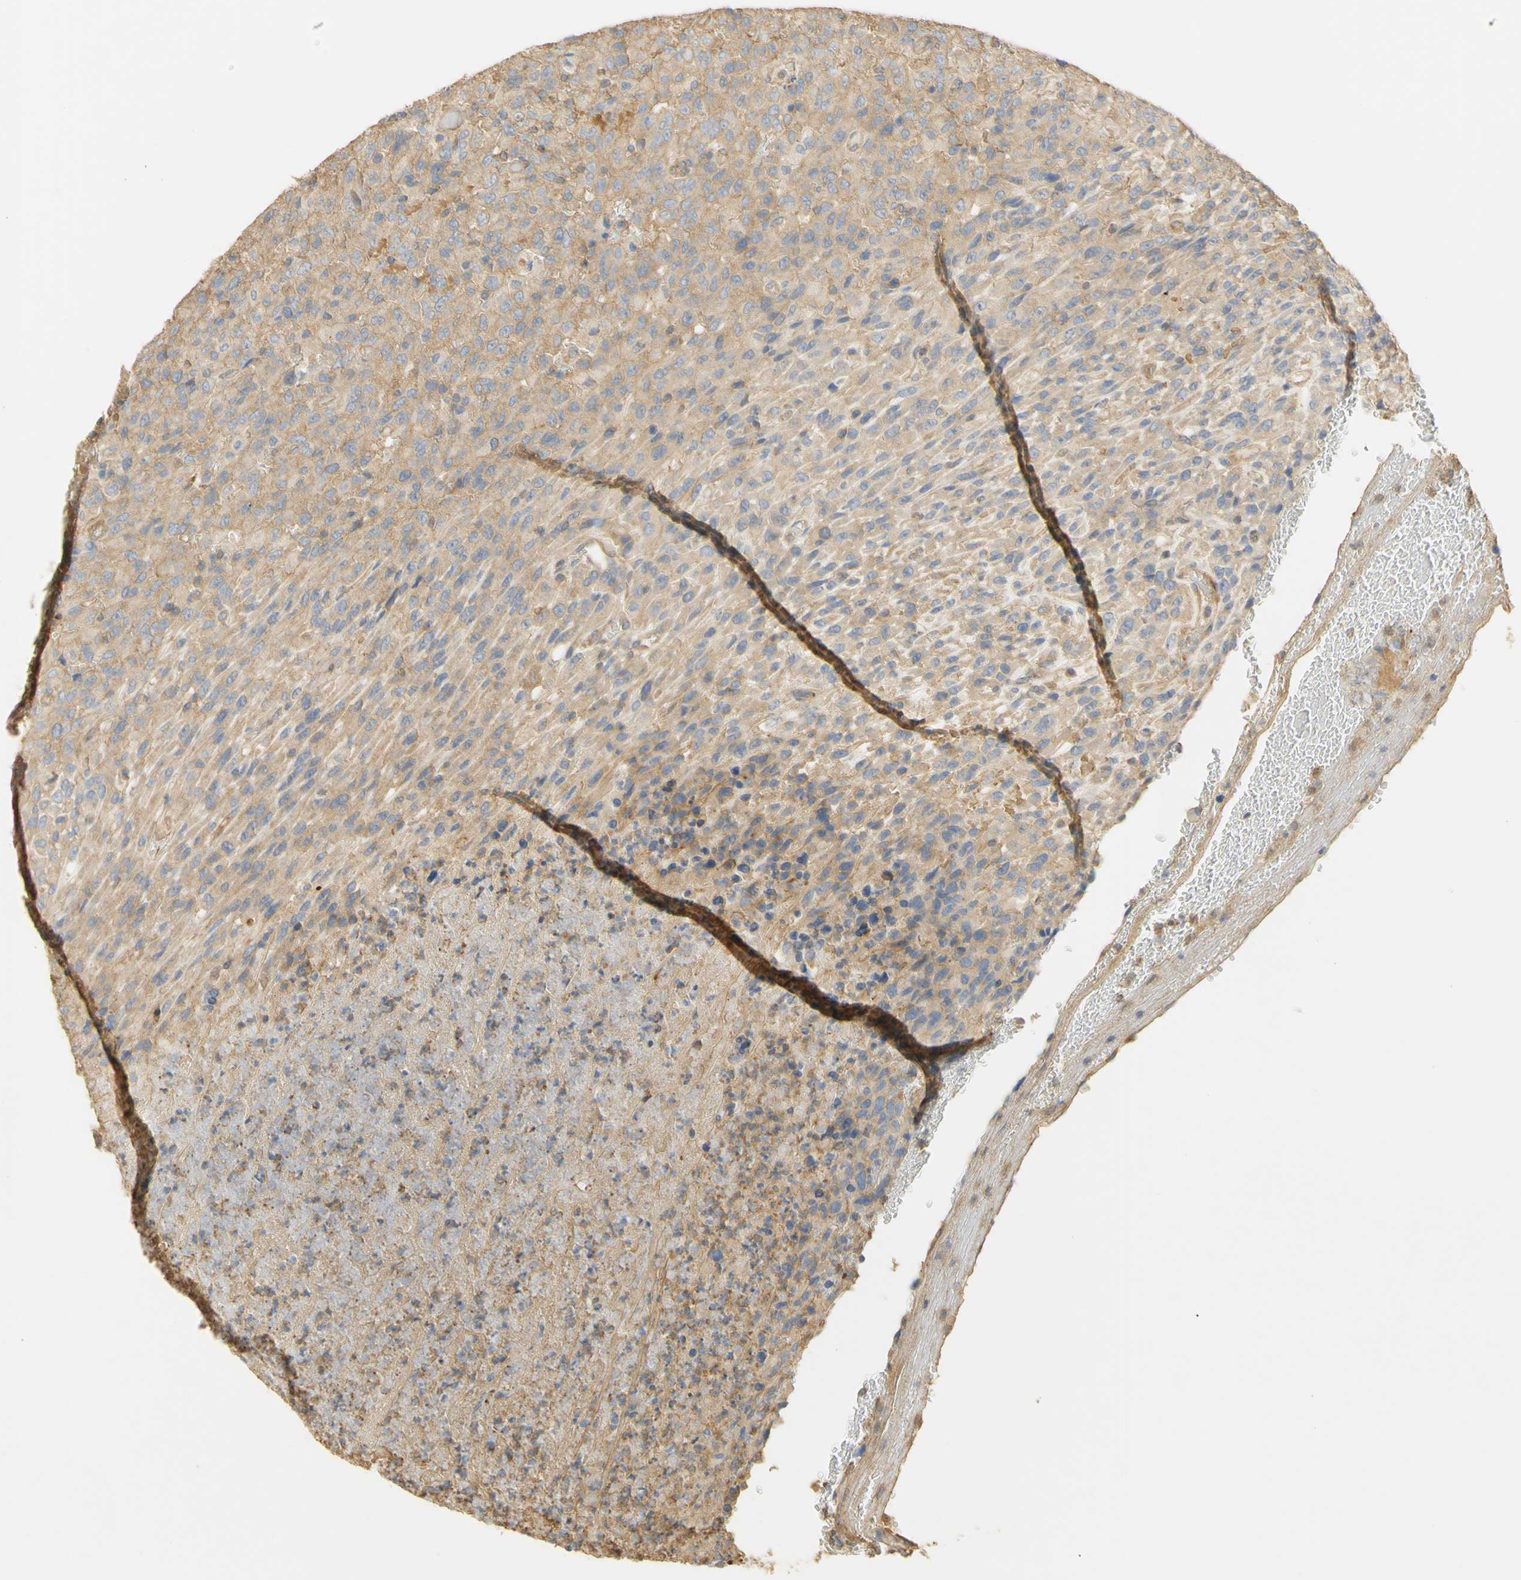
{"staining": {"intensity": "weak", "quantity": ">75%", "location": "cytoplasmic/membranous"}, "tissue": "urothelial cancer", "cell_type": "Tumor cells", "image_type": "cancer", "snomed": [{"axis": "morphology", "description": "Urothelial carcinoma, High grade"}, {"axis": "topography", "description": "Urinary bladder"}], "caption": "Urothelial carcinoma (high-grade) stained for a protein (brown) demonstrates weak cytoplasmic/membranous positive positivity in approximately >75% of tumor cells.", "gene": "KCNE4", "patient": {"sex": "male", "age": 66}}